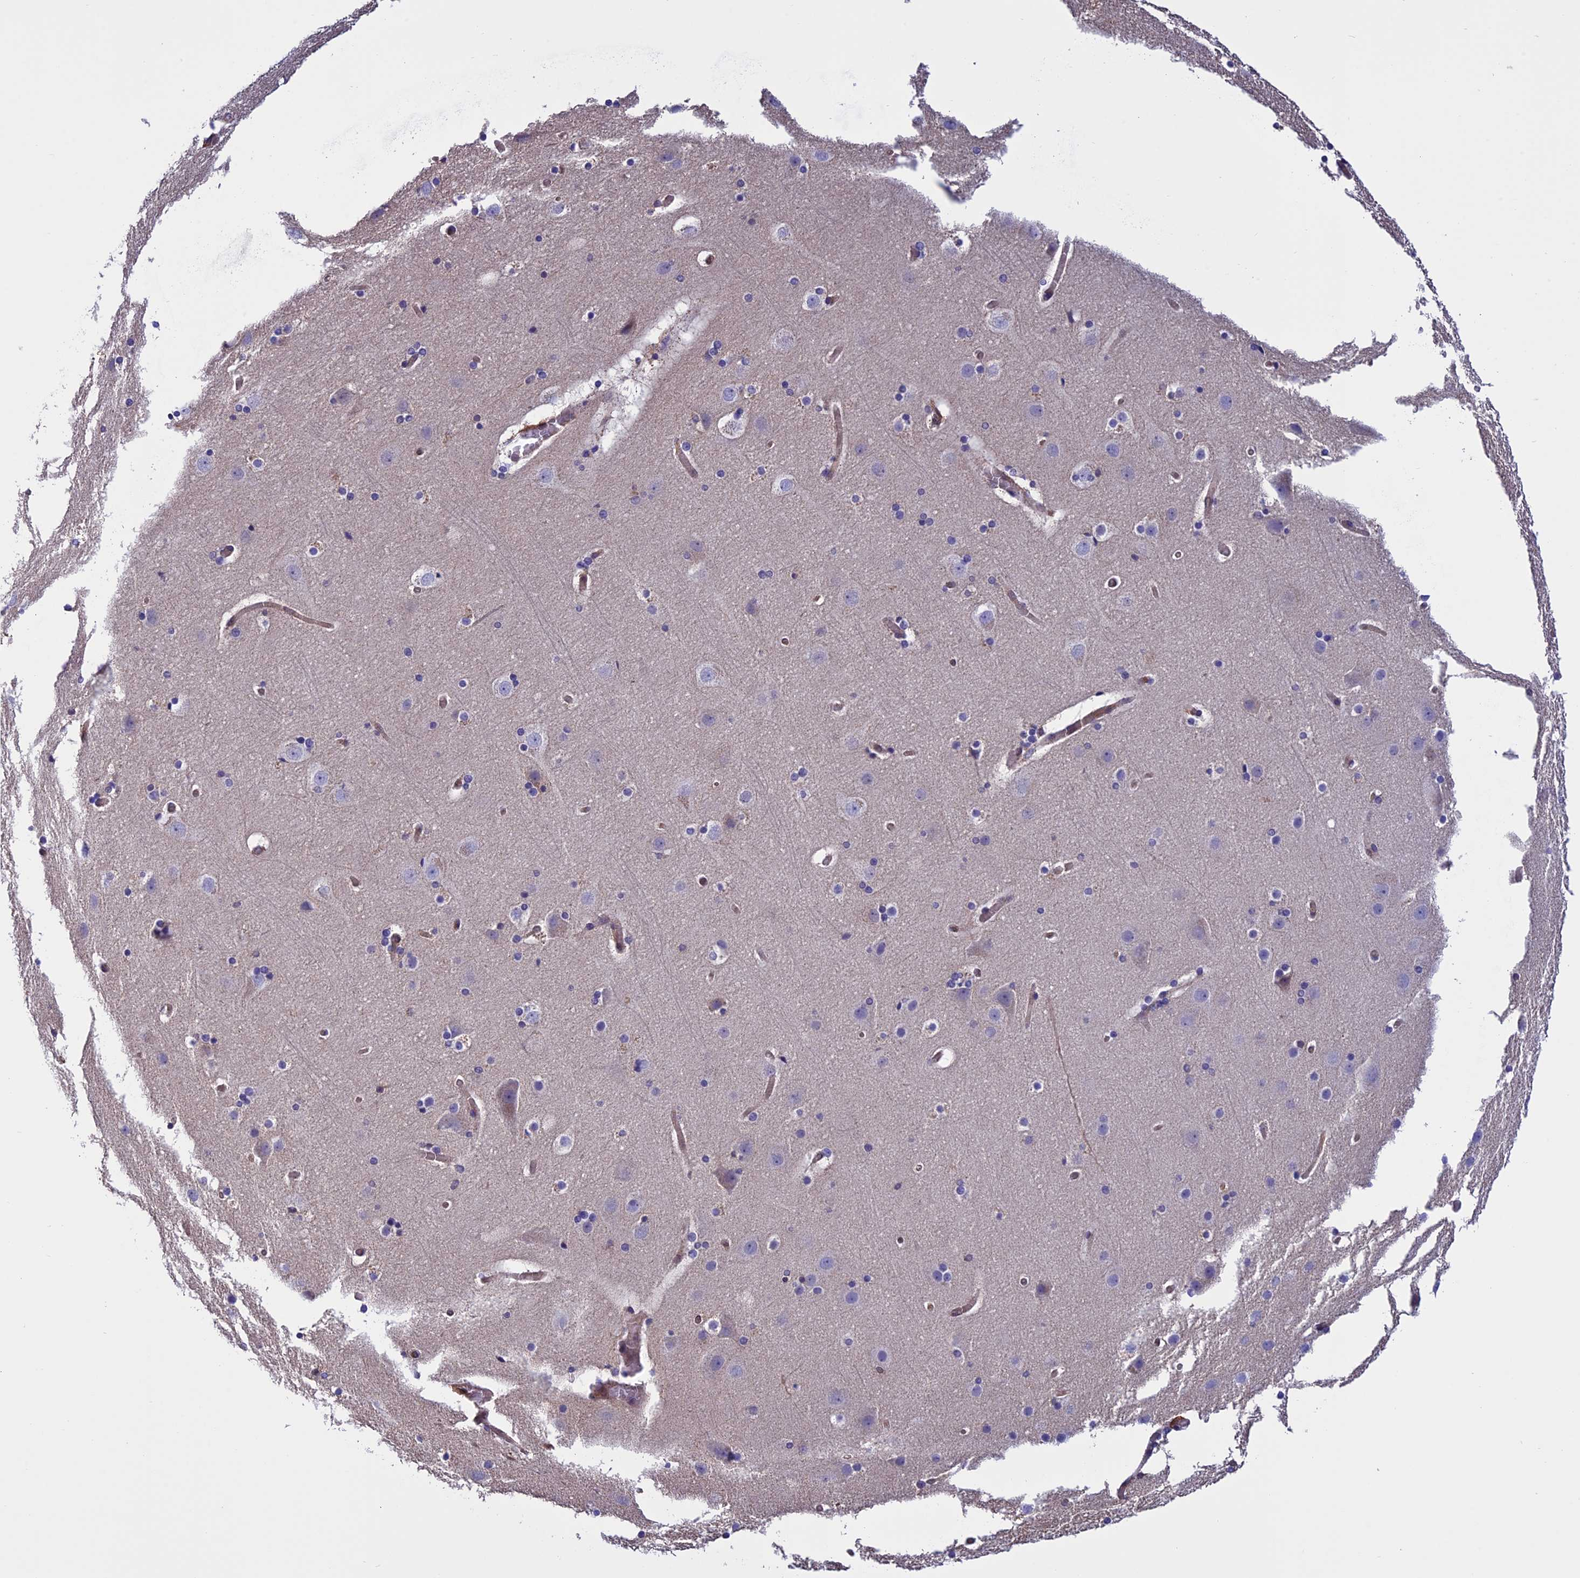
{"staining": {"intensity": "moderate", "quantity": "25%-75%", "location": "cytoplasmic/membranous"}, "tissue": "cerebral cortex", "cell_type": "Endothelial cells", "image_type": "normal", "snomed": [{"axis": "morphology", "description": "Normal tissue, NOS"}, {"axis": "topography", "description": "Cerebral cortex"}], "caption": "Benign cerebral cortex reveals moderate cytoplasmic/membranous staining in approximately 25%-75% of endothelial cells, visualized by immunohistochemistry. The staining was performed using DAB (3,3'-diaminobenzidine) to visualize the protein expression in brown, while the nuclei were stained in blue with hematoxylin (Magnification: 20x).", "gene": "ARHGAP18", "patient": {"sex": "male", "age": 57}}